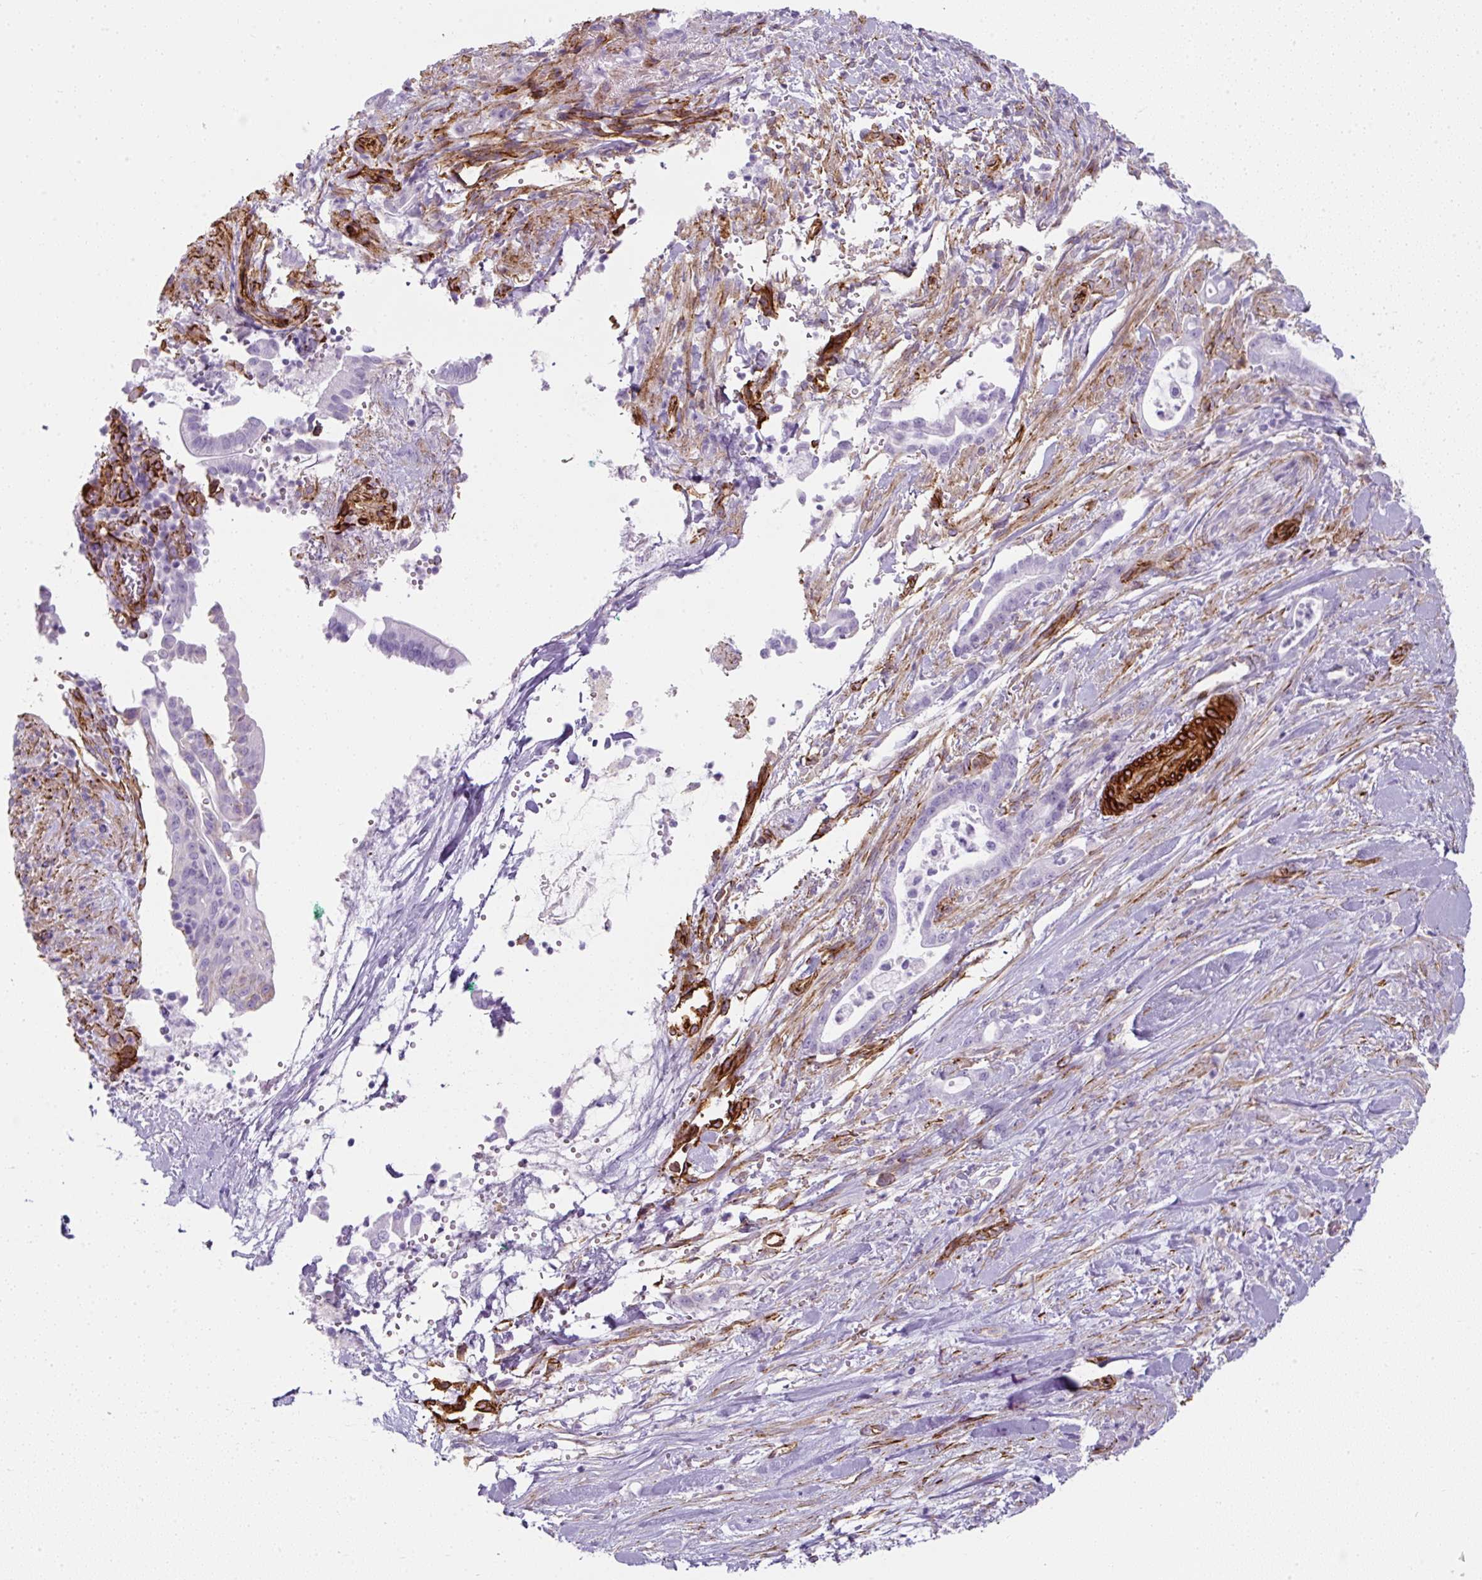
{"staining": {"intensity": "negative", "quantity": "none", "location": "none"}, "tissue": "pancreatic cancer", "cell_type": "Tumor cells", "image_type": "cancer", "snomed": [{"axis": "morphology", "description": "Normal tissue, NOS"}, {"axis": "morphology", "description": "Adenocarcinoma, NOS"}, {"axis": "topography", "description": "Pancreas"}], "caption": "This is a image of immunohistochemistry staining of pancreatic adenocarcinoma, which shows no positivity in tumor cells.", "gene": "CAVIN3", "patient": {"sex": "female", "age": 55}}